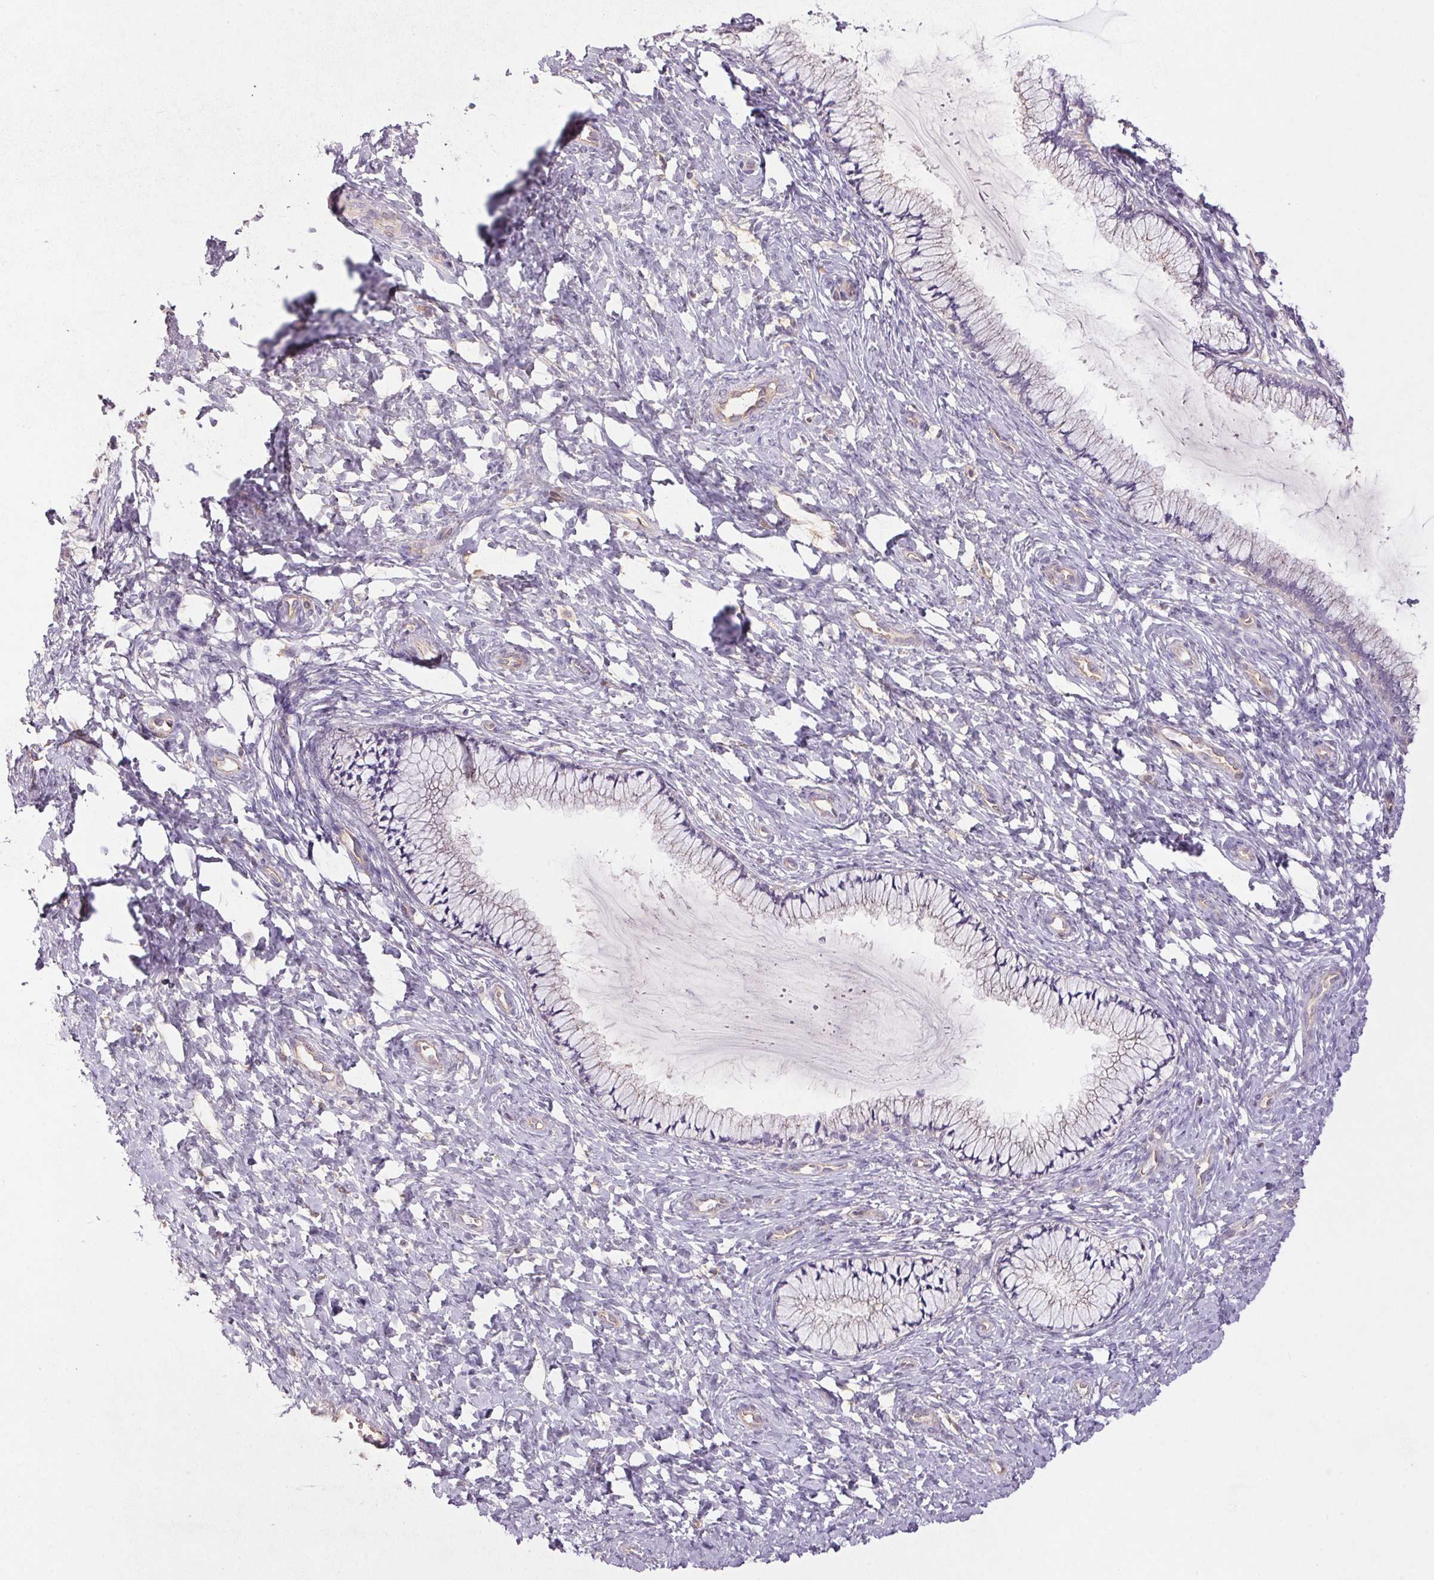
{"staining": {"intensity": "negative", "quantity": "none", "location": "none"}, "tissue": "cervix", "cell_type": "Glandular cells", "image_type": "normal", "snomed": [{"axis": "morphology", "description": "Normal tissue, NOS"}, {"axis": "topography", "description": "Cervix"}], "caption": "The histopathology image demonstrates no staining of glandular cells in unremarkable cervix.", "gene": "APOC4", "patient": {"sex": "female", "age": 37}}